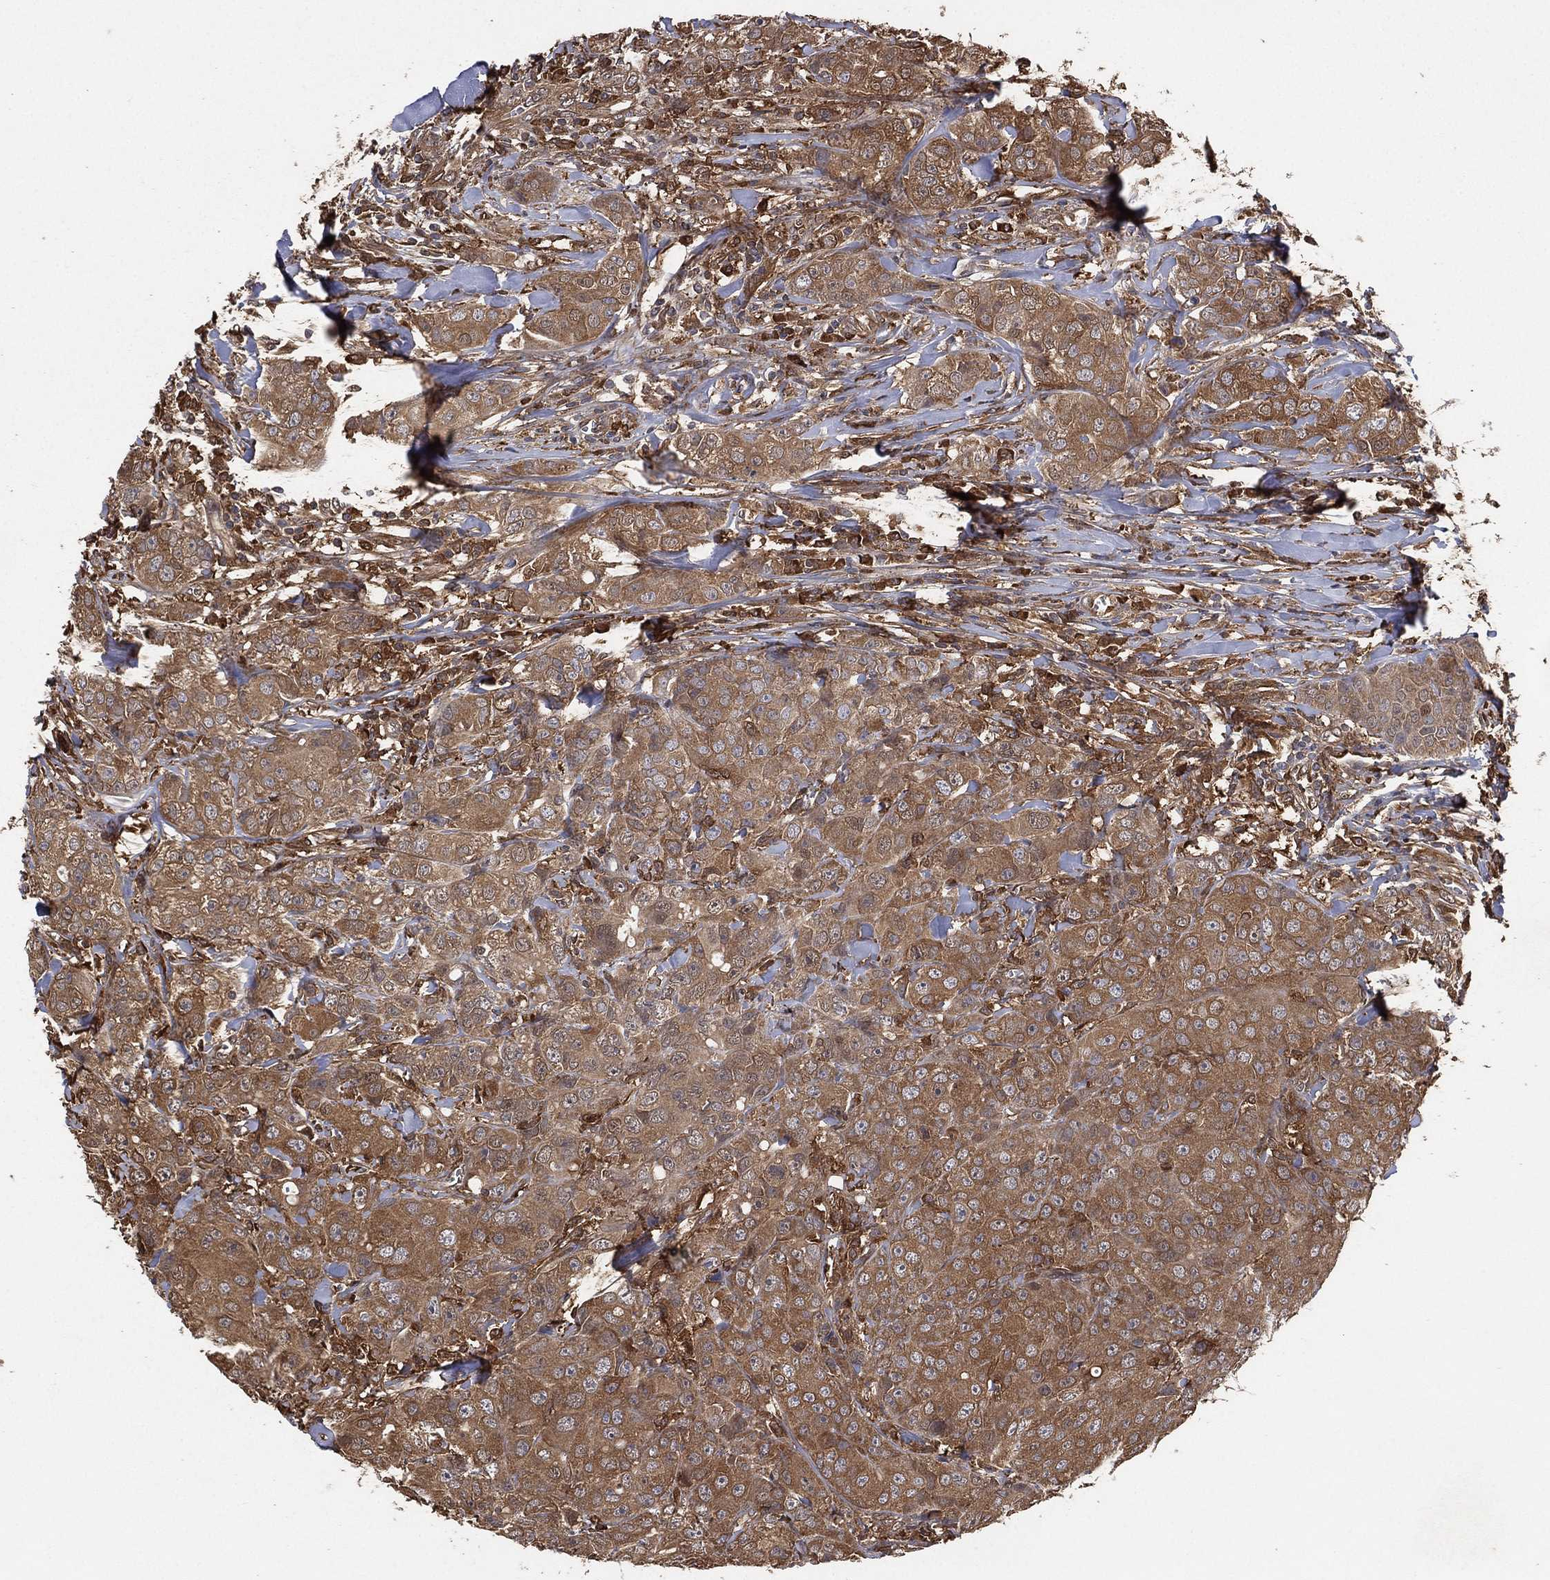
{"staining": {"intensity": "moderate", "quantity": "25%-75%", "location": "cytoplasmic/membranous"}, "tissue": "breast cancer", "cell_type": "Tumor cells", "image_type": "cancer", "snomed": [{"axis": "morphology", "description": "Duct carcinoma"}, {"axis": "topography", "description": "Breast"}], "caption": "Human breast cancer (intraductal carcinoma) stained for a protein (brown) reveals moderate cytoplasmic/membranous positive staining in about 25%-75% of tumor cells.", "gene": "PSMG4", "patient": {"sex": "female", "age": 43}}